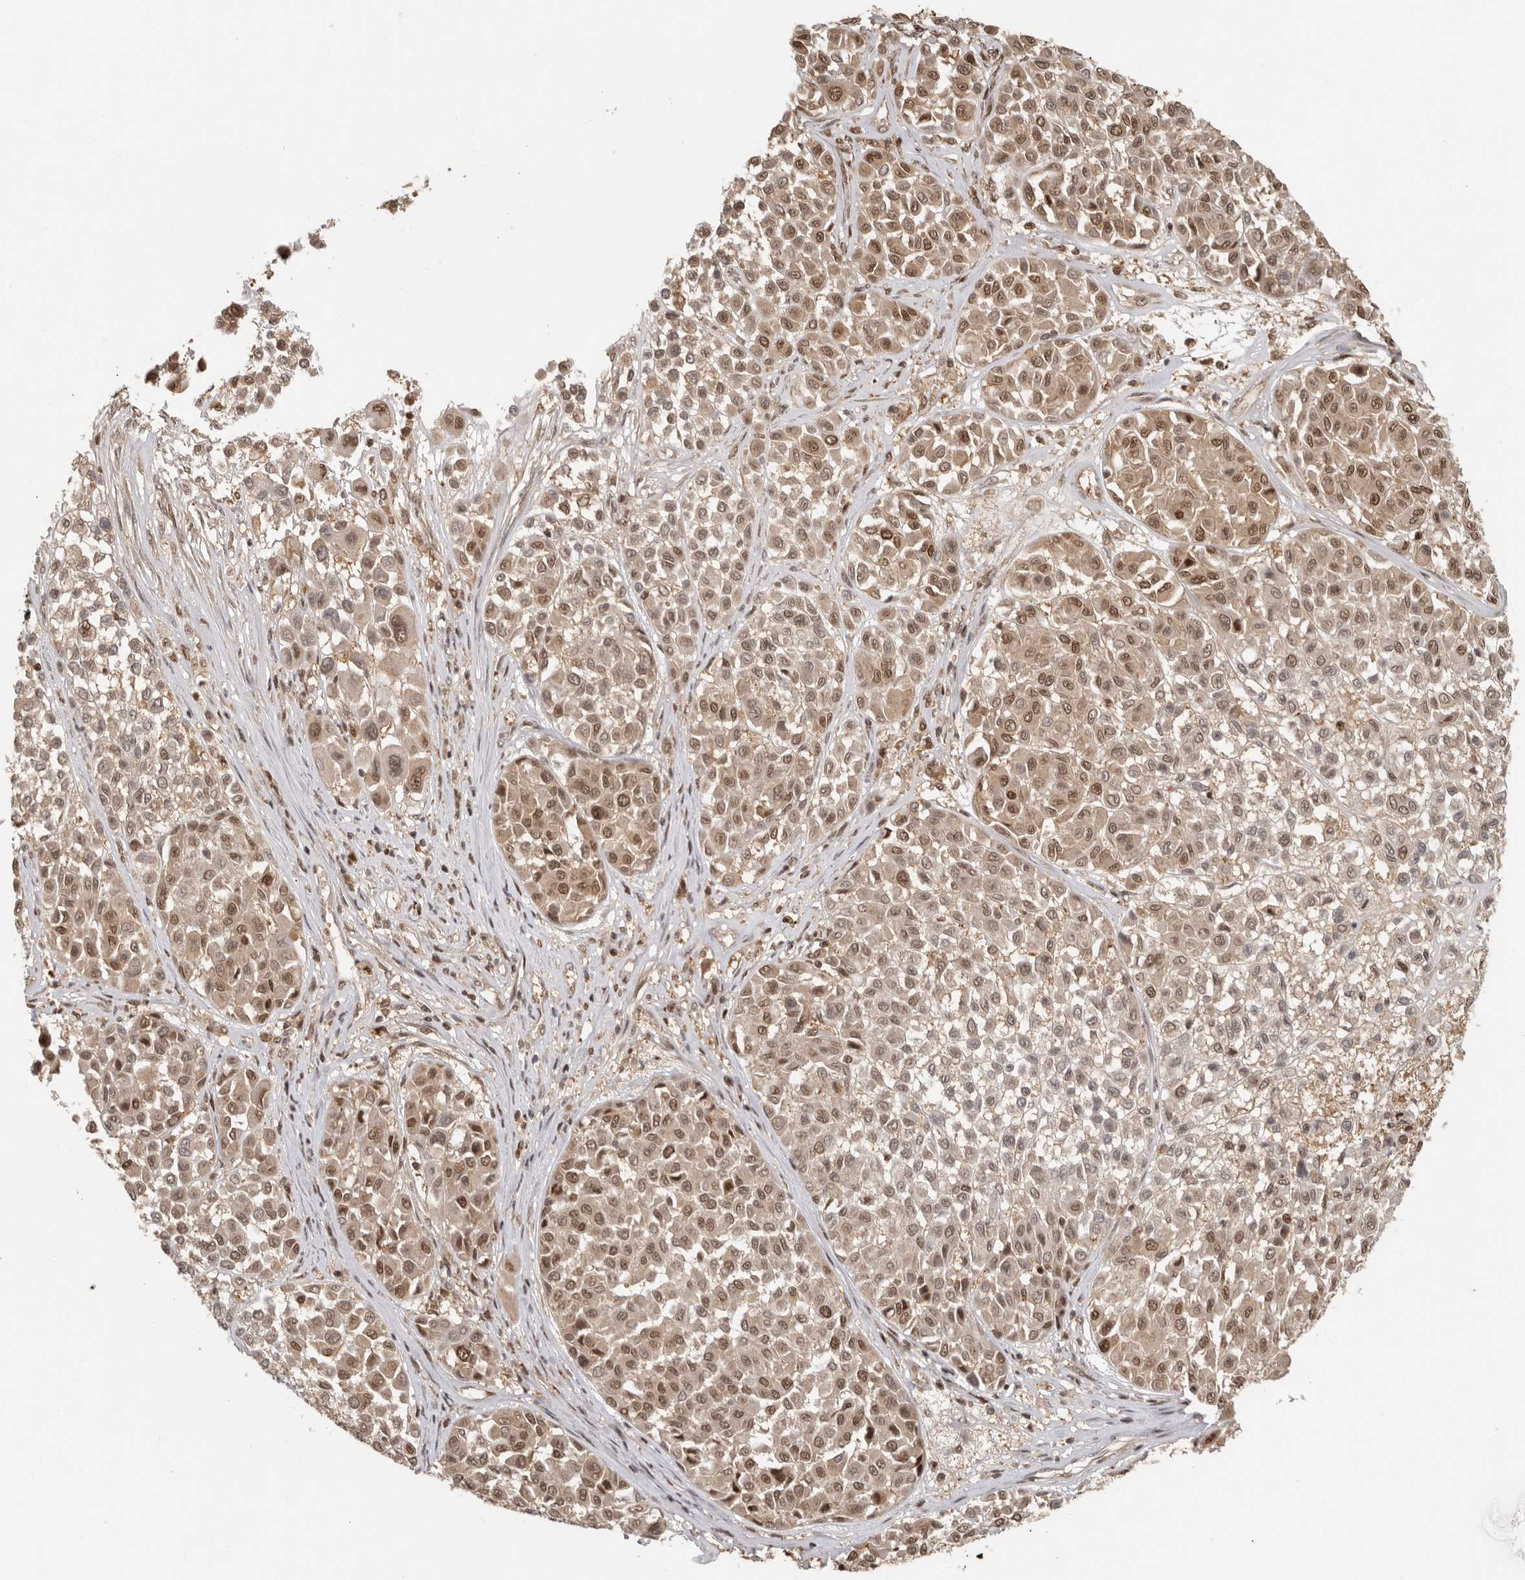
{"staining": {"intensity": "moderate", "quantity": ">75%", "location": "cytoplasmic/membranous,nuclear"}, "tissue": "melanoma", "cell_type": "Tumor cells", "image_type": "cancer", "snomed": [{"axis": "morphology", "description": "Malignant melanoma, Metastatic site"}, {"axis": "topography", "description": "Soft tissue"}], "caption": "There is medium levels of moderate cytoplasmic/membranous and nuclear positivity in tumor cells of melanoma, as demonstrated by immunohistochemical staining (brown color).", "gene": "PSMA5", "patient": {"sex": "male", "age": 41}}